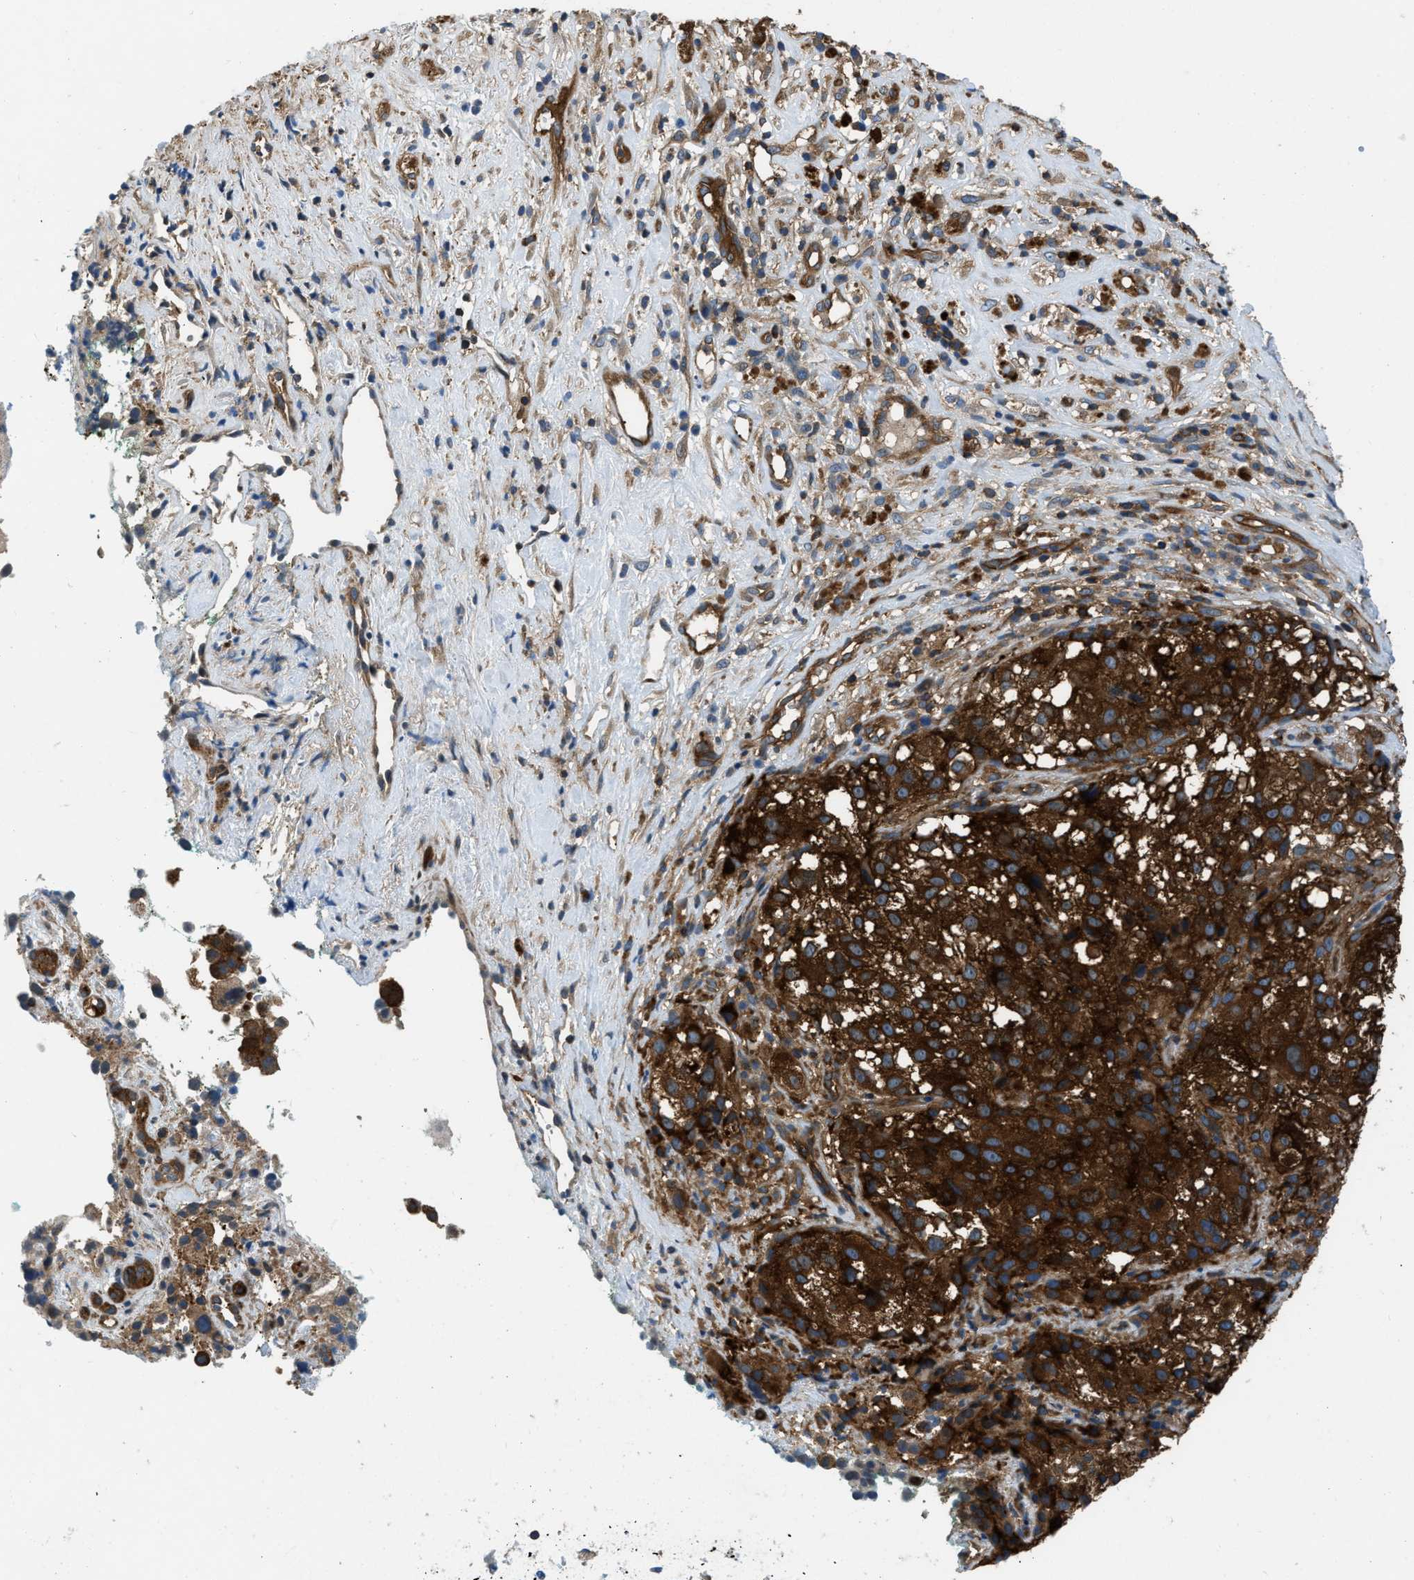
{"staining": {"intensity": "strong", "quantity": ">75%", "location": "cytoplasmic/membranous"}, "tissue": "melanoma", "cell_type": "Tumor cells", "image_type": "cancer", "snomed": [{"axis": "morphology", "description": "Necrosis, NOS"}, {"axis": "morphology", "description": "Malignant melanoma, NOS"}, {"axis": "topography", "description": "Skin"}], "caption": "Protein expression by immunohistochemistry (IHC) reveals strong cytoplasmic/membranous staining in approximately >75% of tumor cells in melanoma.", "gene": "PFKP", "patient": {"sex": "female", "age": 87}}